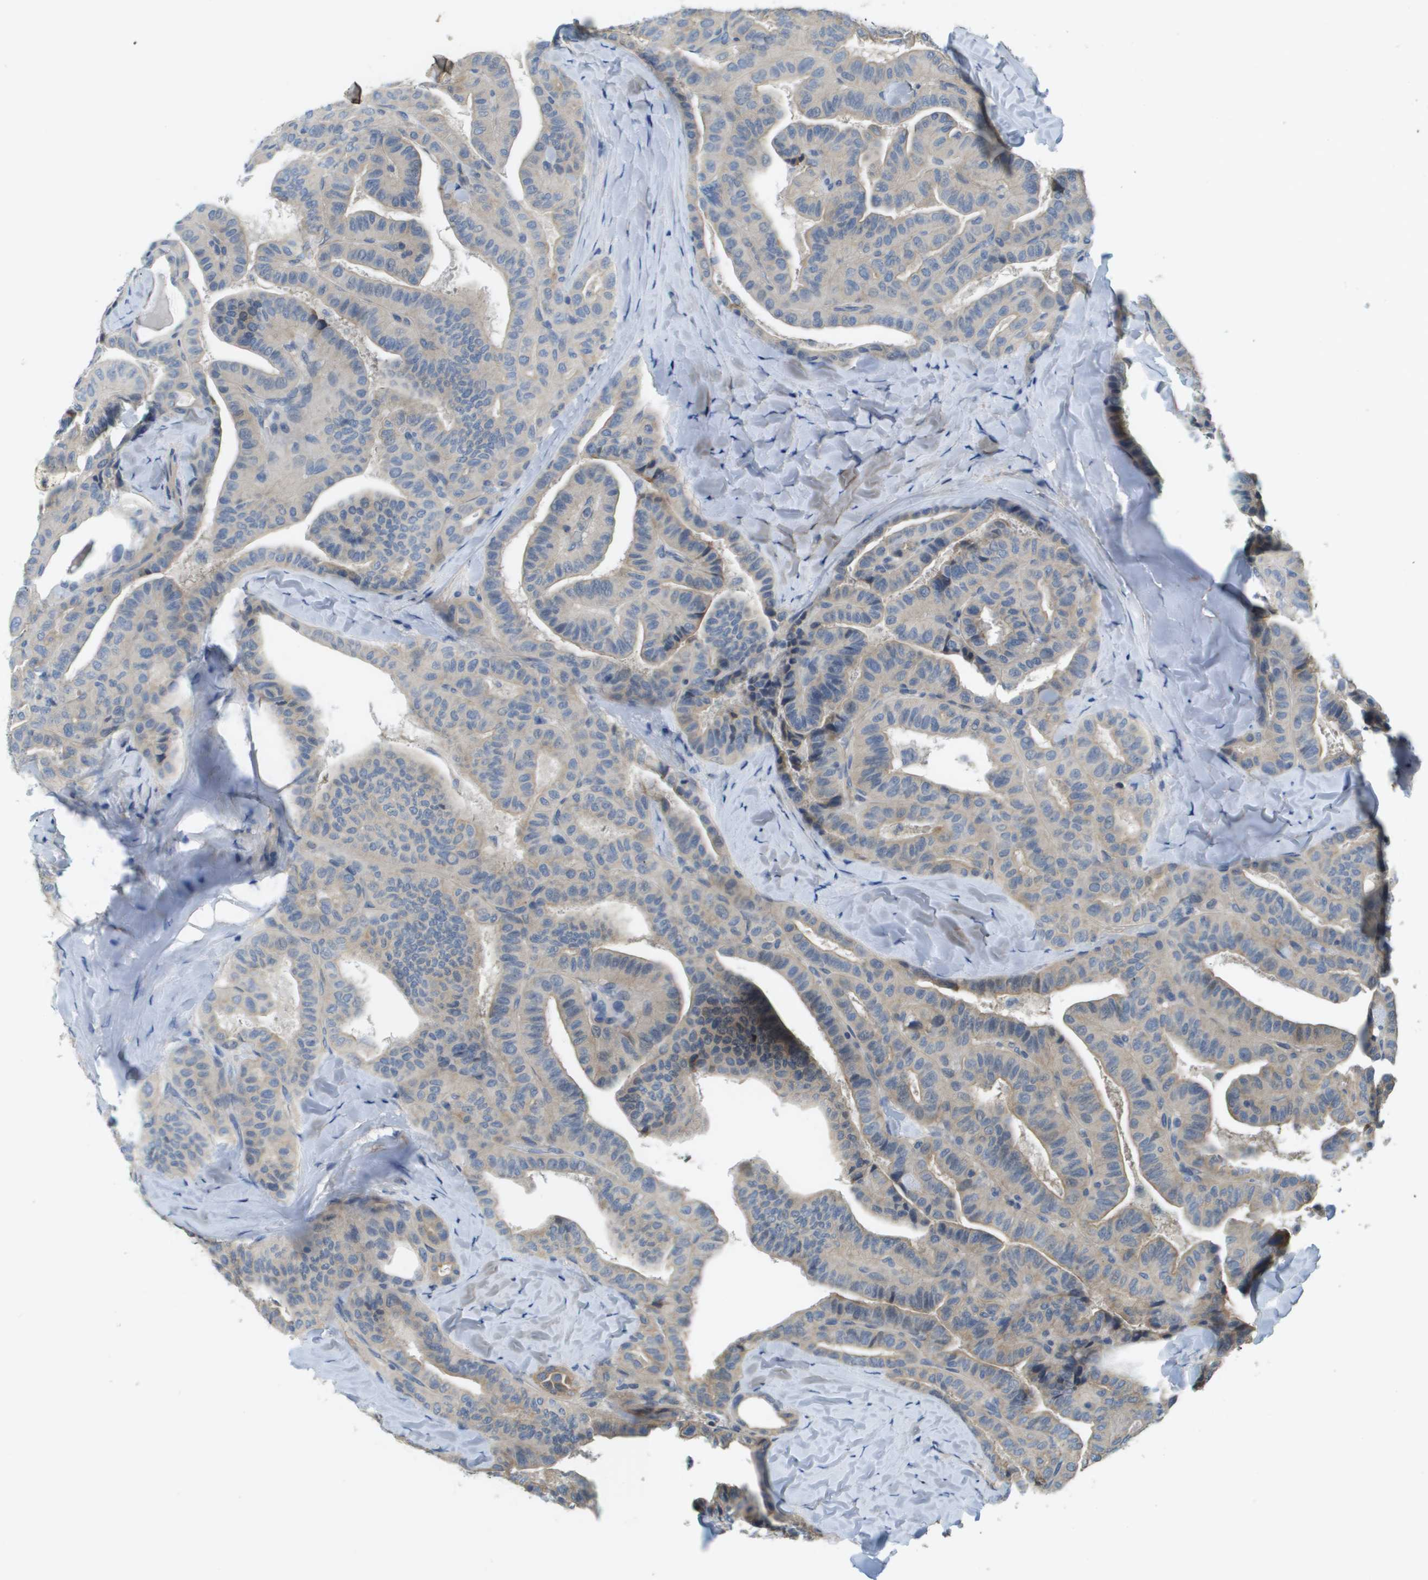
{"staining": {"intensity": "weak", "quantity": "<25%", "location": "cytoplasmic/membranous"}, "tissue": "thyroid cancer", "cell_type": "Tumor cells", "image_type": "cancer", "snomed": [{"axis": "morphology", "description": "Papillary adenocarcinoma, NOS"}, {"axis": "topography", "description": "Thyroid gland"}], "caption": "IHC image of neoplastic tissue: human papillary adenocarcinoma (thyroid) stained with DAB (3,3'-diaminobenzidine) reveals no significant protein positivity in tumor cells.", "gene": "KRT23", "patient": {"sex": "male", "age": 77}}